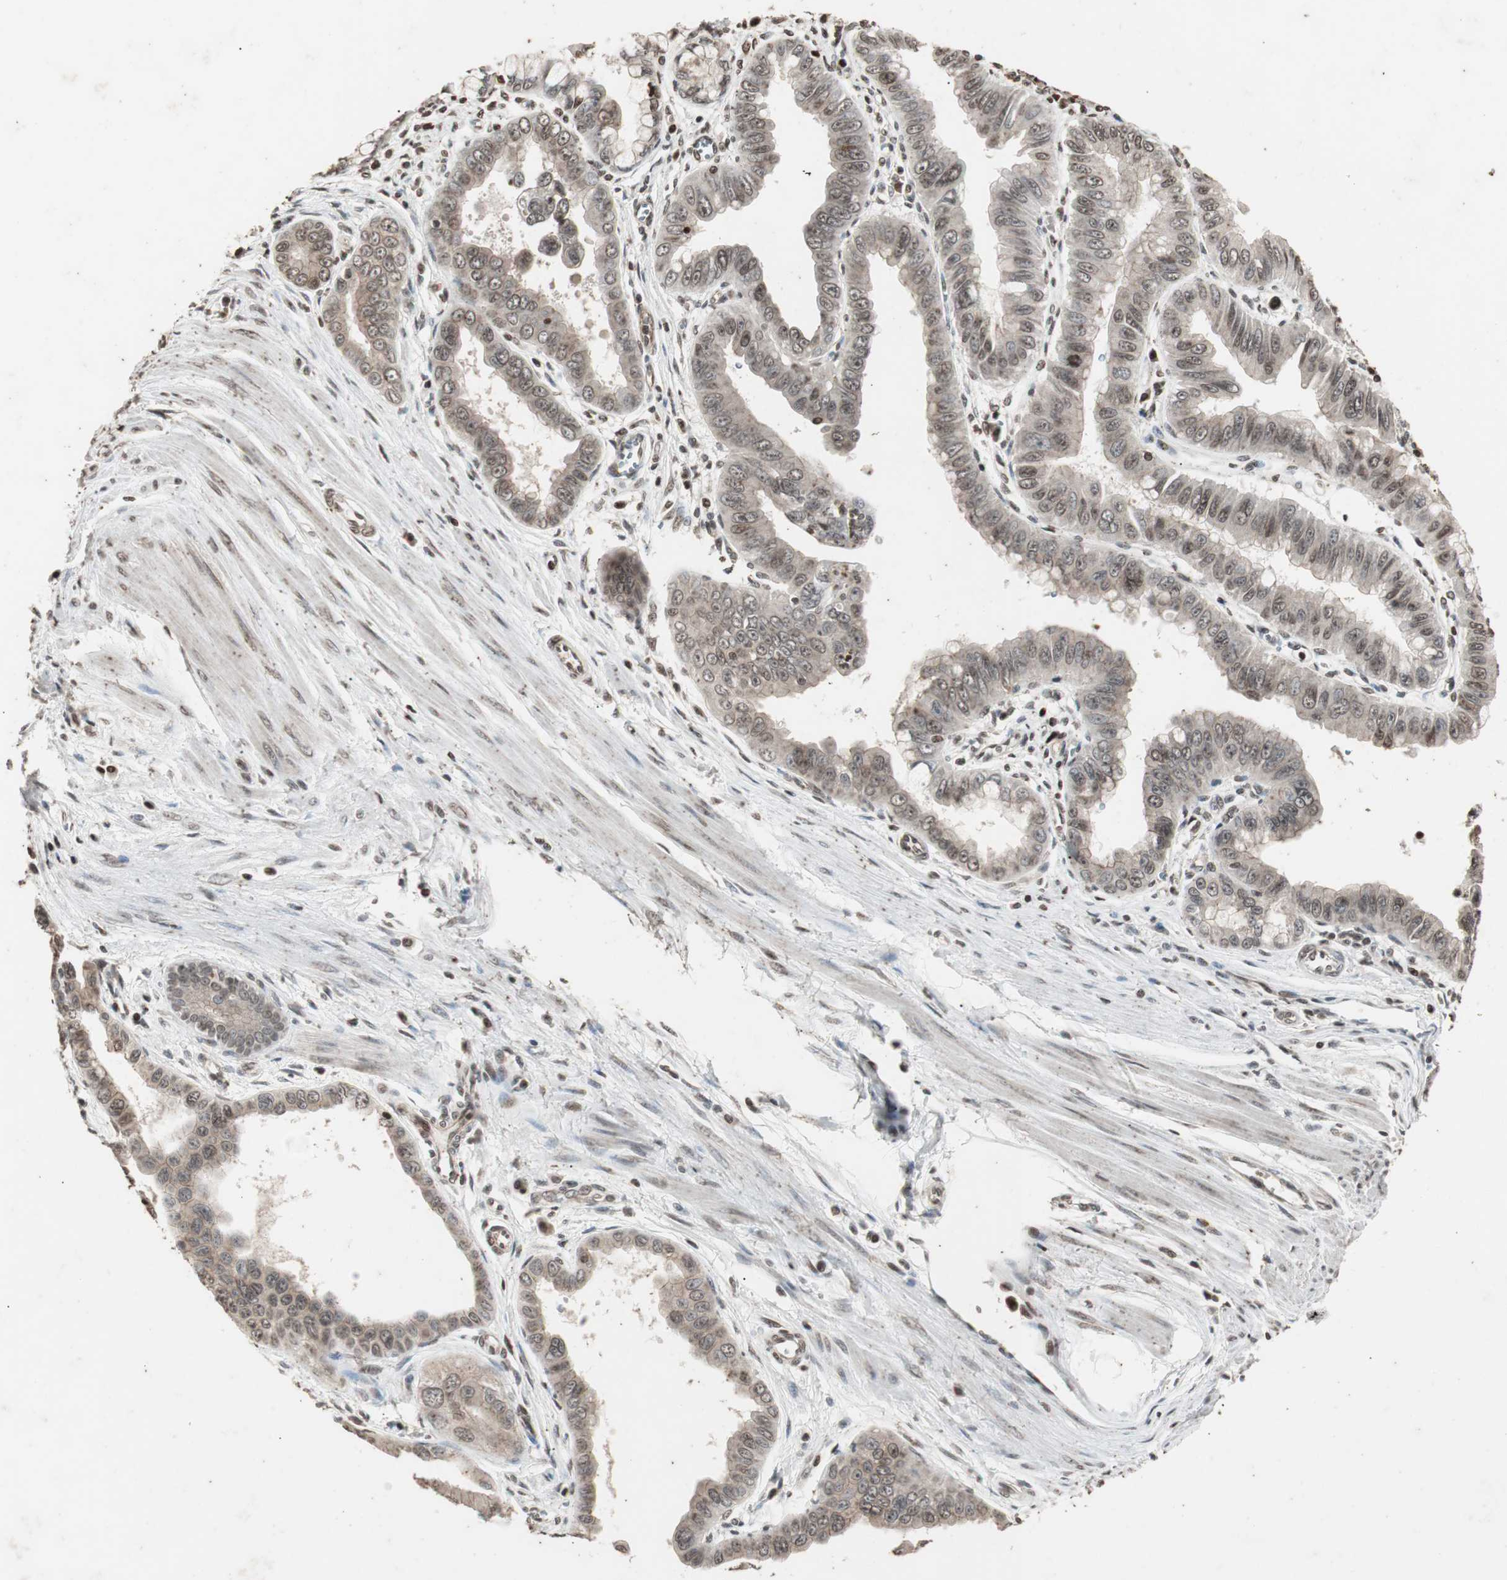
{"staining": {"intensity": "weak", "quantity": "25%-75%", "location": "cytoplasmic/membranous,nuclear"}, "tissue": "pancreatic cancer", "cell_type": "Tumor cells", "image_type": "cancer", "snomed": [{"axis": "morphology", "description": "Normal tissue, NOS"}, {"axis": "topography", "description": "Lymph node"}], "caption": "This image shows IHC staining of pancreatic cancer, with low weak cytoplasmic/membranous and nuclear staining in about 25%-75% of tumor cells.", "gene": "ZFC3H1", "patient": {"sex": "male", "age": 50}}